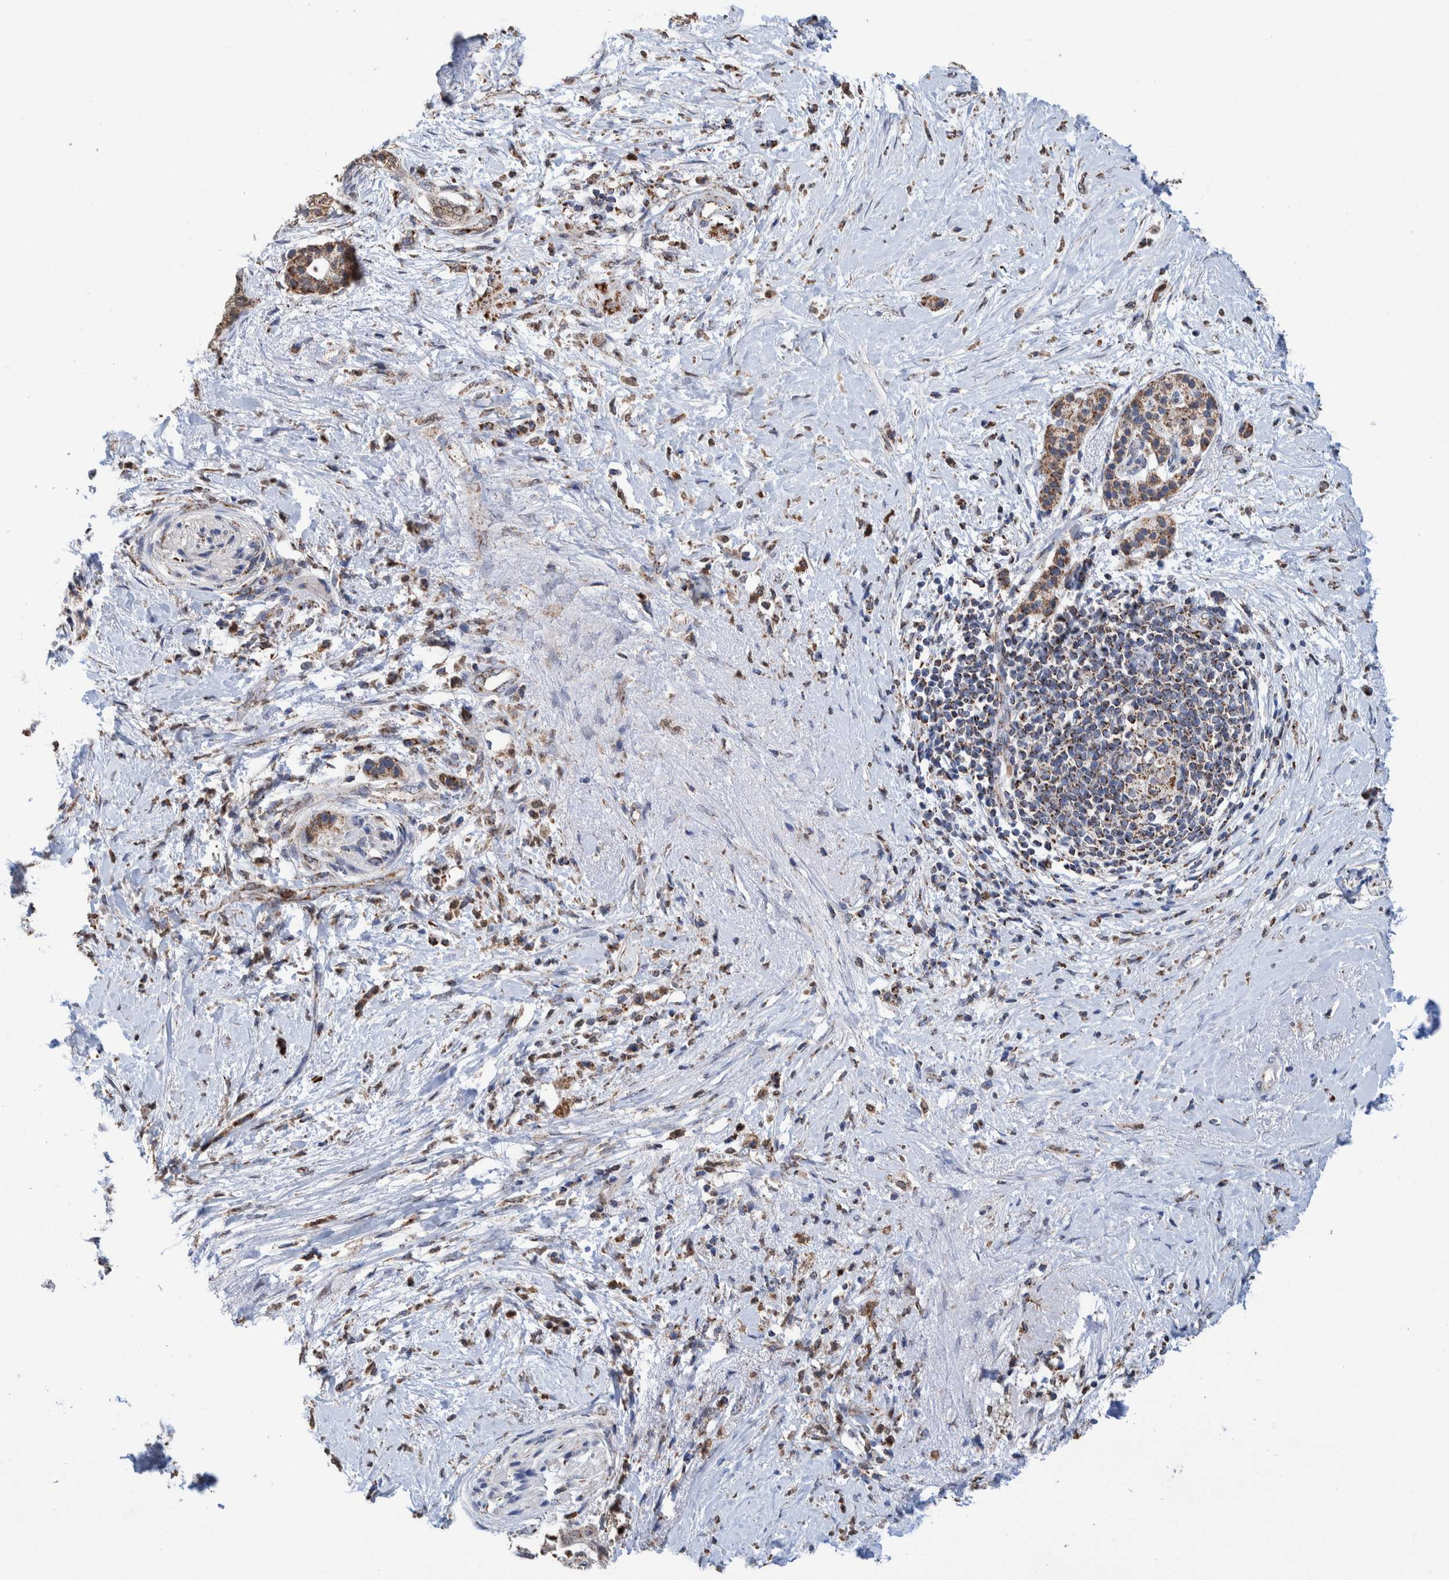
{"staining": {"intensity": "moderate", "quantity": ">75%", "location": "cytoplasmic/membranous"}, "tissue": "pancreatic cancer", "cell_type": "Tumor cells", "image_type": "cancer", "snomed": [{"axis": "morphology", "description": "Normal tissue, NOS"}, {"axis": "morphology", "description": "Adenocarcinoma, NOS"}, {"axis": "topography", "description": "Pancreas"}, {"axis": "topography", "description": "Duodenum"}], "caption": "Immunohistochemical staining of human pancreatic adenocarcinoma reveals moderate cytoplasmic/membranous protein expression in approximately >75% of tumor cells.", "gene": "DECR1", "patient": {"sex": "female", "age": 60}}